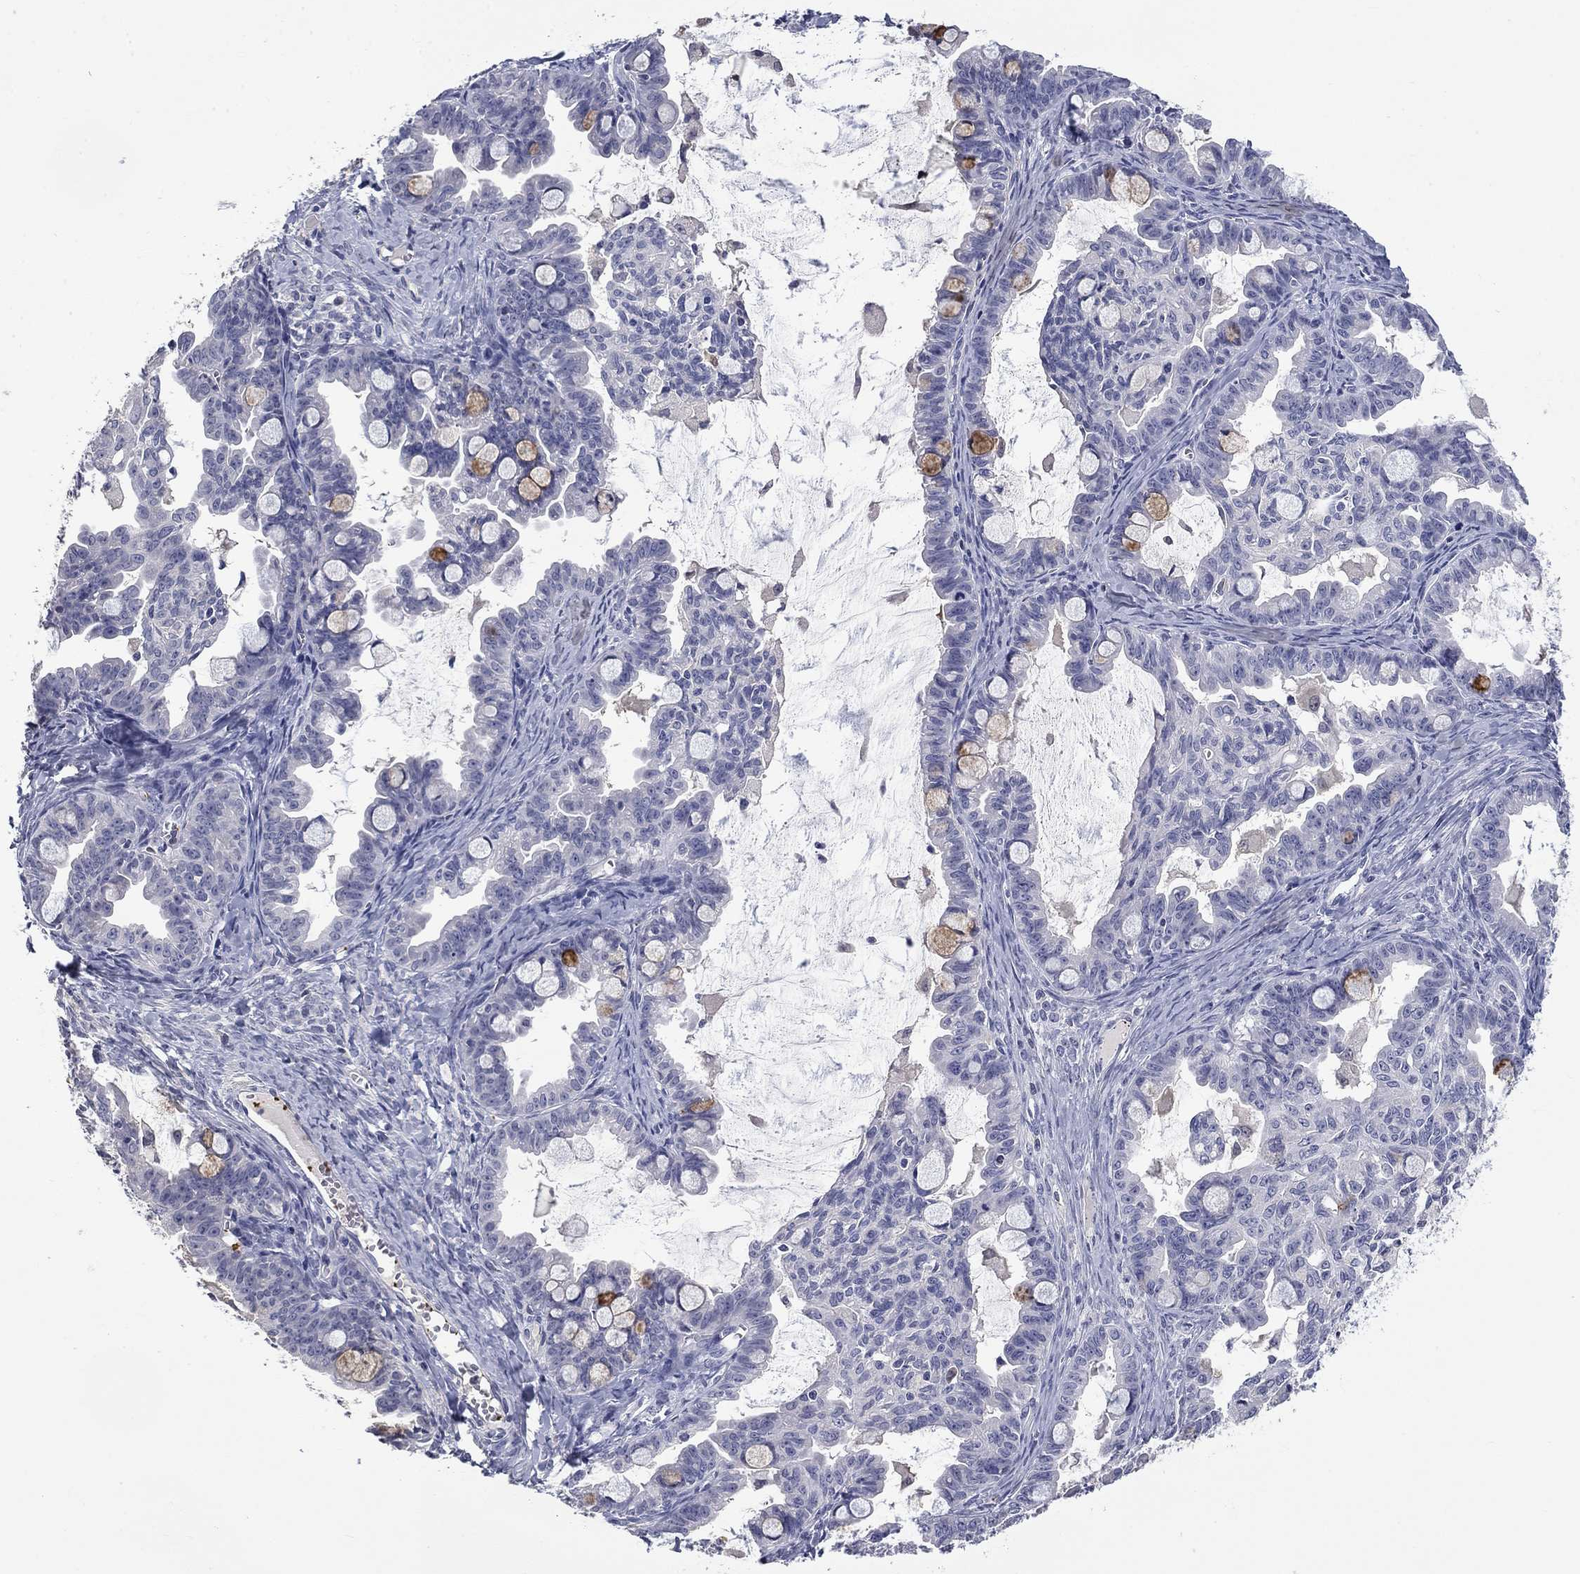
{"staining": {"intensity": "negative", "quantity": "none", "location": "none"}, "tissue": "ovarian cancer", "cell_type": "Tumor cells", "image_type": "cancer", "snomed": [{"axis": "morphology", "description": "Cystadenocarcinoma, mucinous, NOS"}, {"axis": "topography", "description": "Ovary"}], "caption": "Protein analysis of ovarian cancer (mucinous cystadenocarcinoma) exhibits no significant positivity in tumor cells.", "gene": "PLEK", "patient": {"sex": "female", "age": 63}}